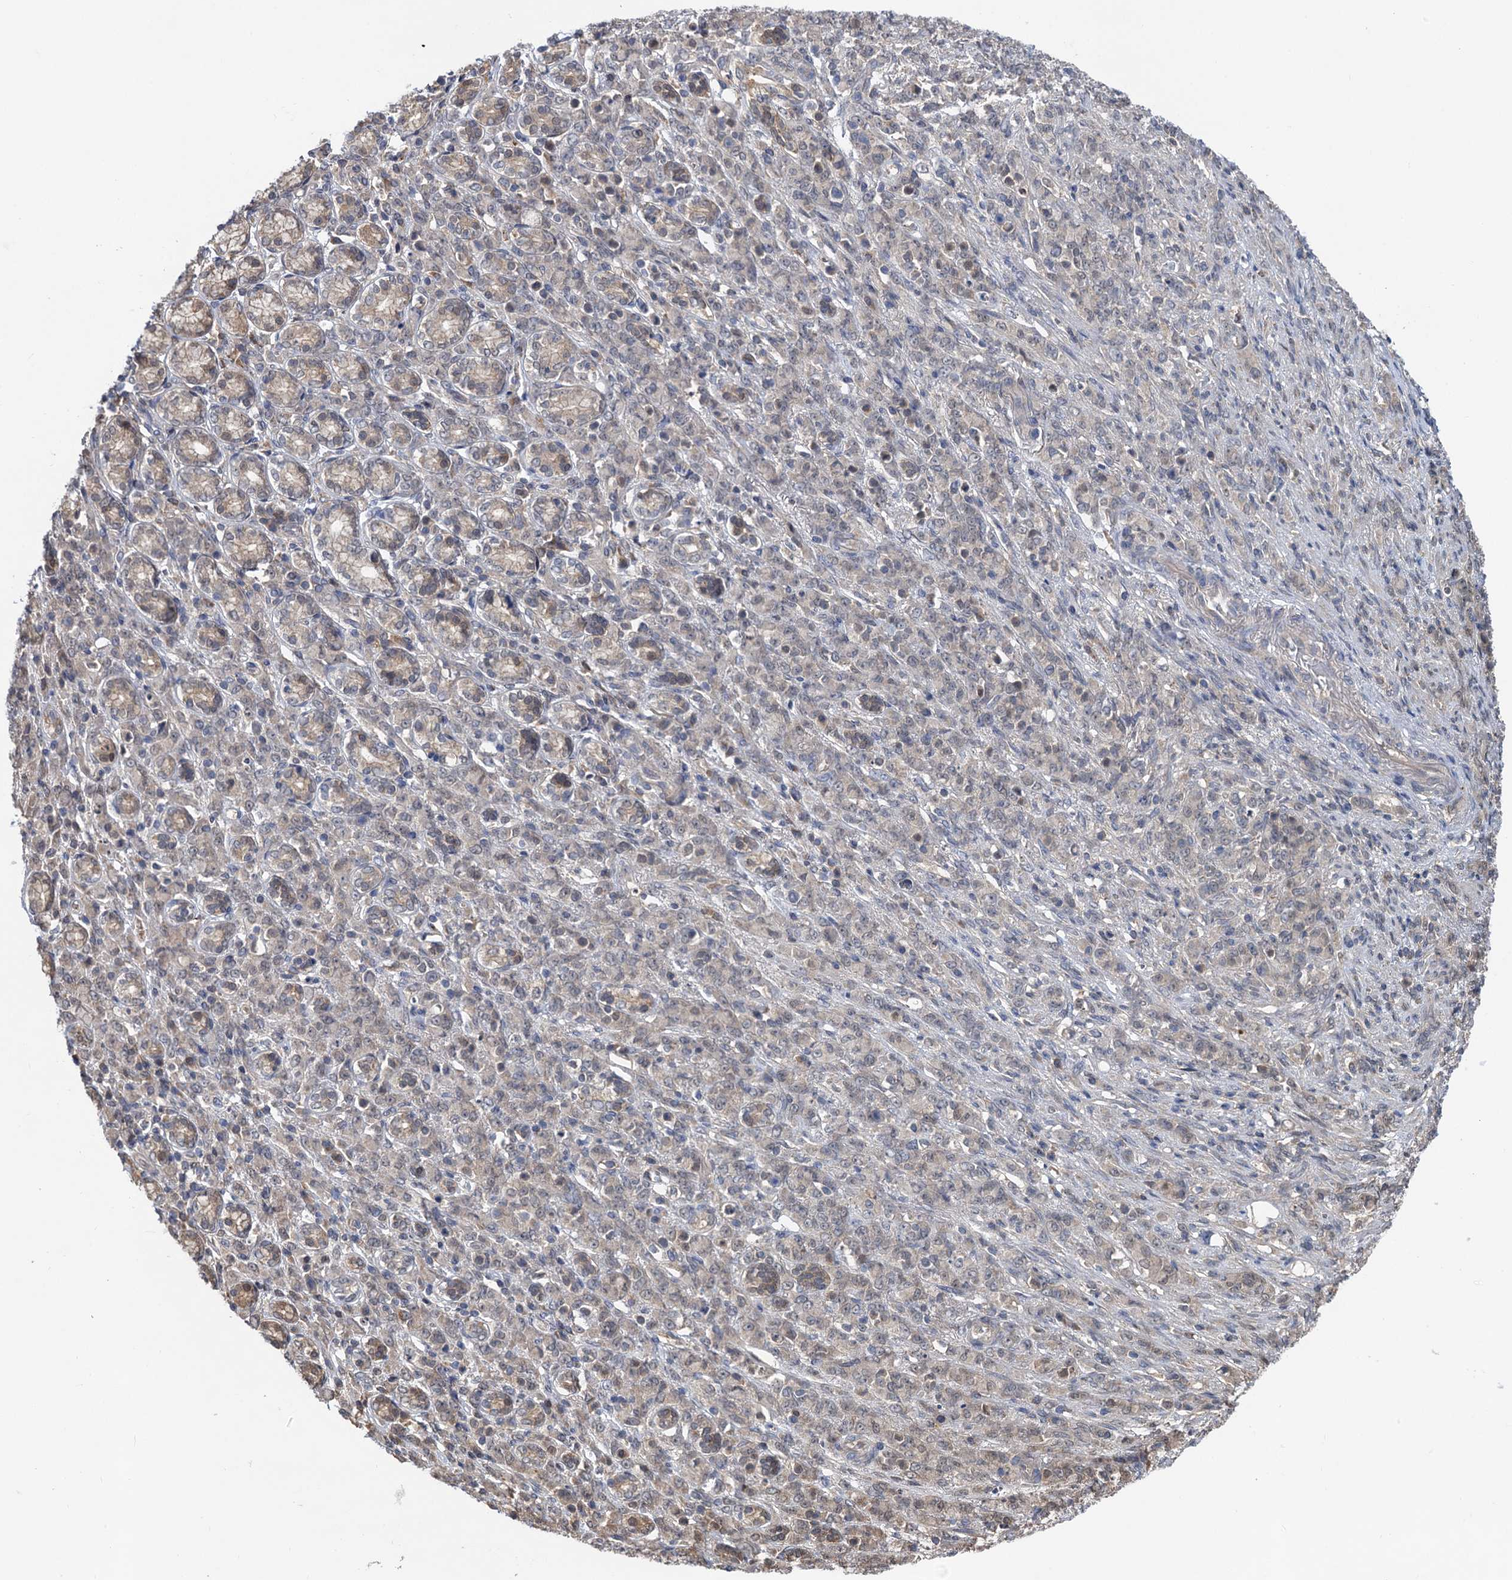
{"staining": {"intensity": "weak", "quantity": "25%-75%", "location": "cytoplasmic/membranous"}, "tissue": "stomach cancer", "cell_type": "Tumor cells", "image_type": "cancer", "snomed": [{"axis": "morphology", "description": "Adenocarcinoma, NOS"}, {"axis": "topography", "description": "Stomach"}], "caption": "Weak cytoplasmic/membranous positivity is appreciated in about 25%-75% of tumor cells in stomach cancer (adenocarcinoma).", "gene": "SELENOP", "patient": {"sex": "female", "age": 79}}